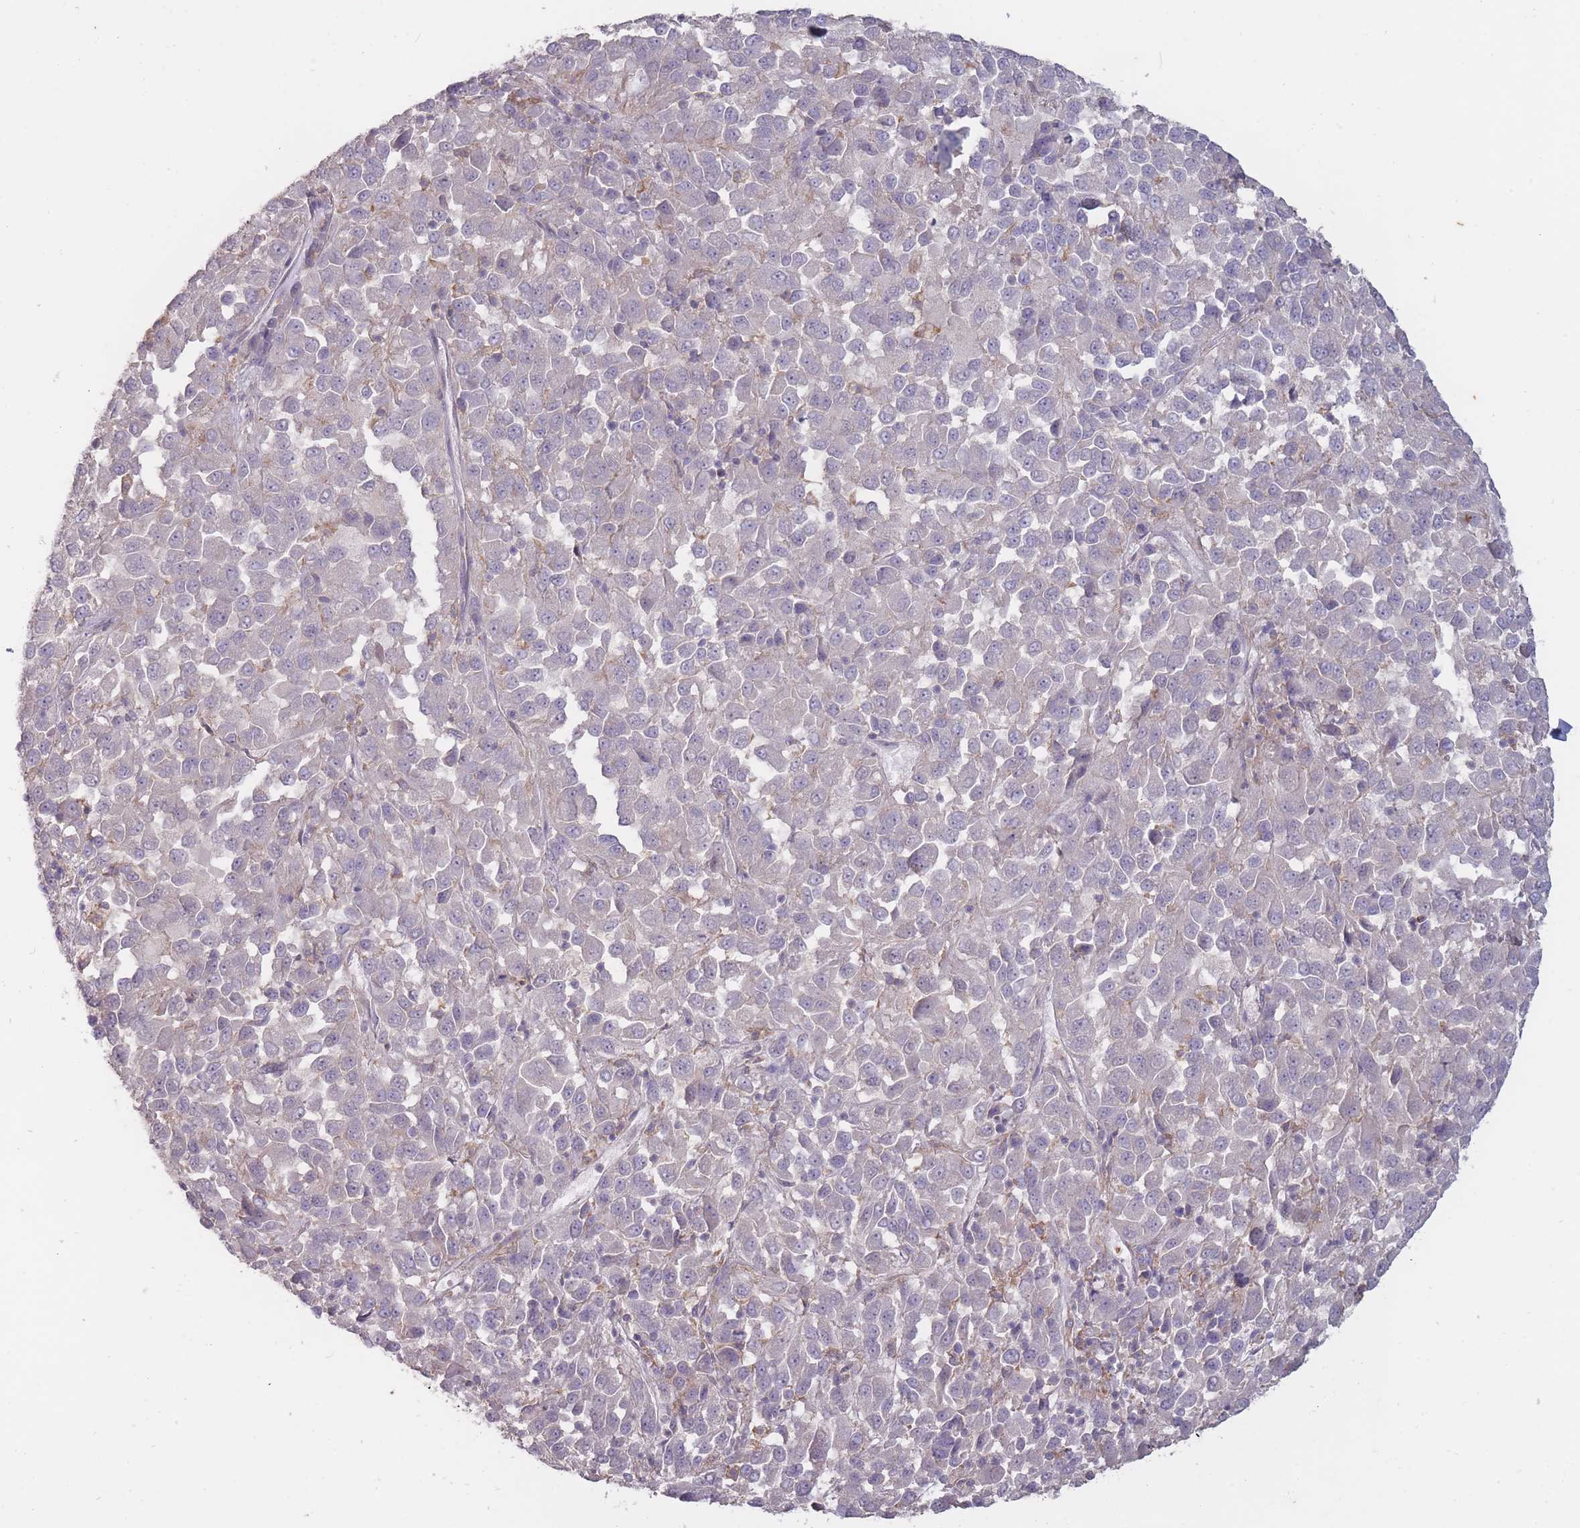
{"staining": {"intensity": "negative", "quantity": "none", "location": "none"}, "tissue": "melanoma", "cell_type": "Tumor cells", "image_type": "cancer", "snomed": [{"axis": "morphology", "description": "Malignant melanoma, Metastatic site"}, {"axis": "topography", "description": "Lung"}], "caption": "Micrograph shows no protein expression in tumor cells of melanoma tissue.", "gene": "TET3", "patient": {"sex": "male", "age": 64}}